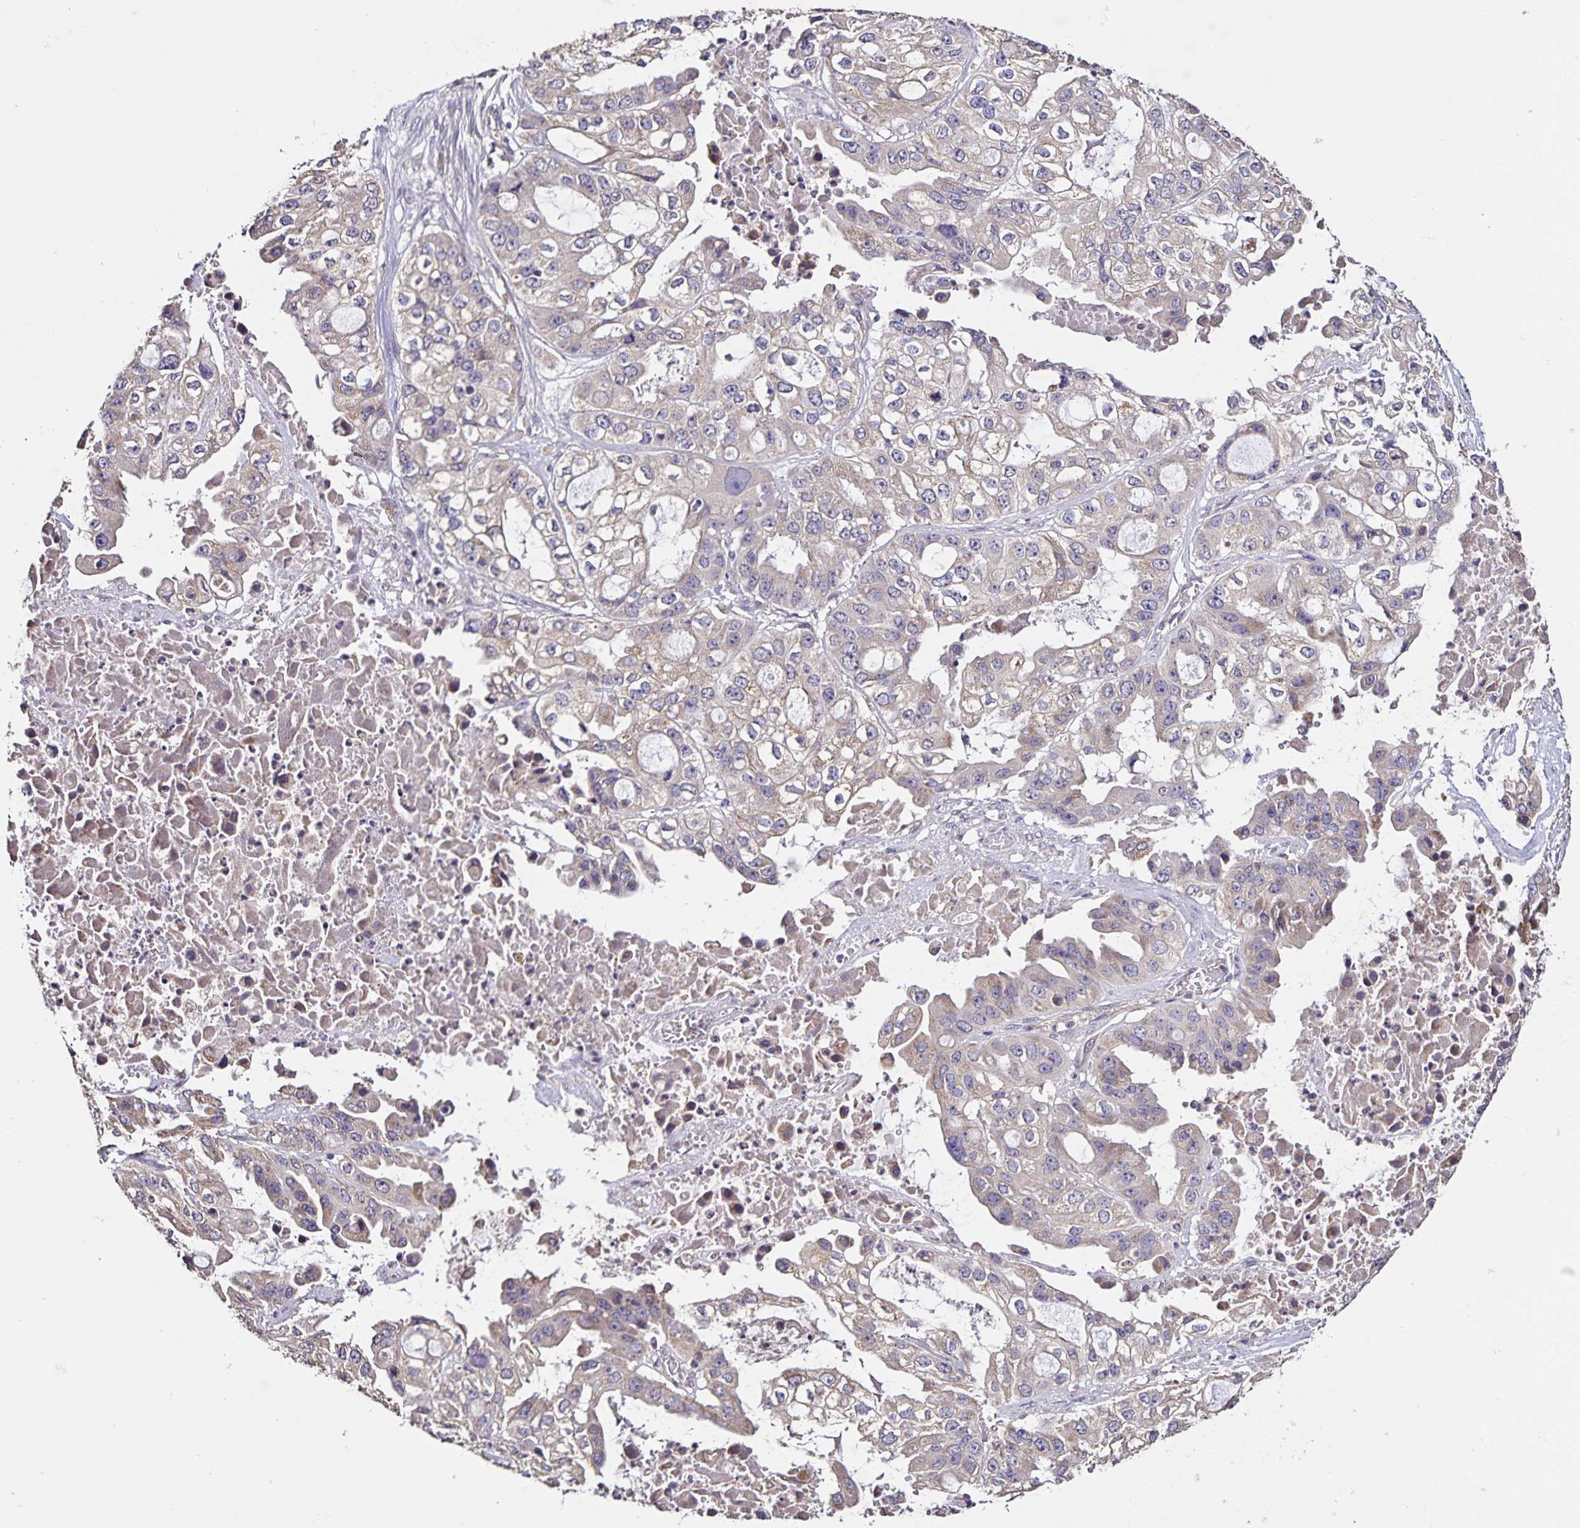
{"staining": {"intensity": "negative", "quantity": "none", "location": "none"}, "tissue": "ovarian cancer", "cell_type": "Tumor cells", "image_type": "cancer", "snomed": [{"axis": "morphology", "description": "Cystadenocarcinoma, serous, NOS"}, {"axis": "topography", "description": "Ovary"}], "caption": "IHC histopathology image of ovarian cancer (serous cystadenocarcinoma) stained for a protein (brown), which reveals no positivity in tumor cells. The staining is performed using DAB brown chromogen with nuclei counter-stained in using hematoxylin.", "gene": "MAN1A1", "patient": {"sex": "female", "age": 56}}